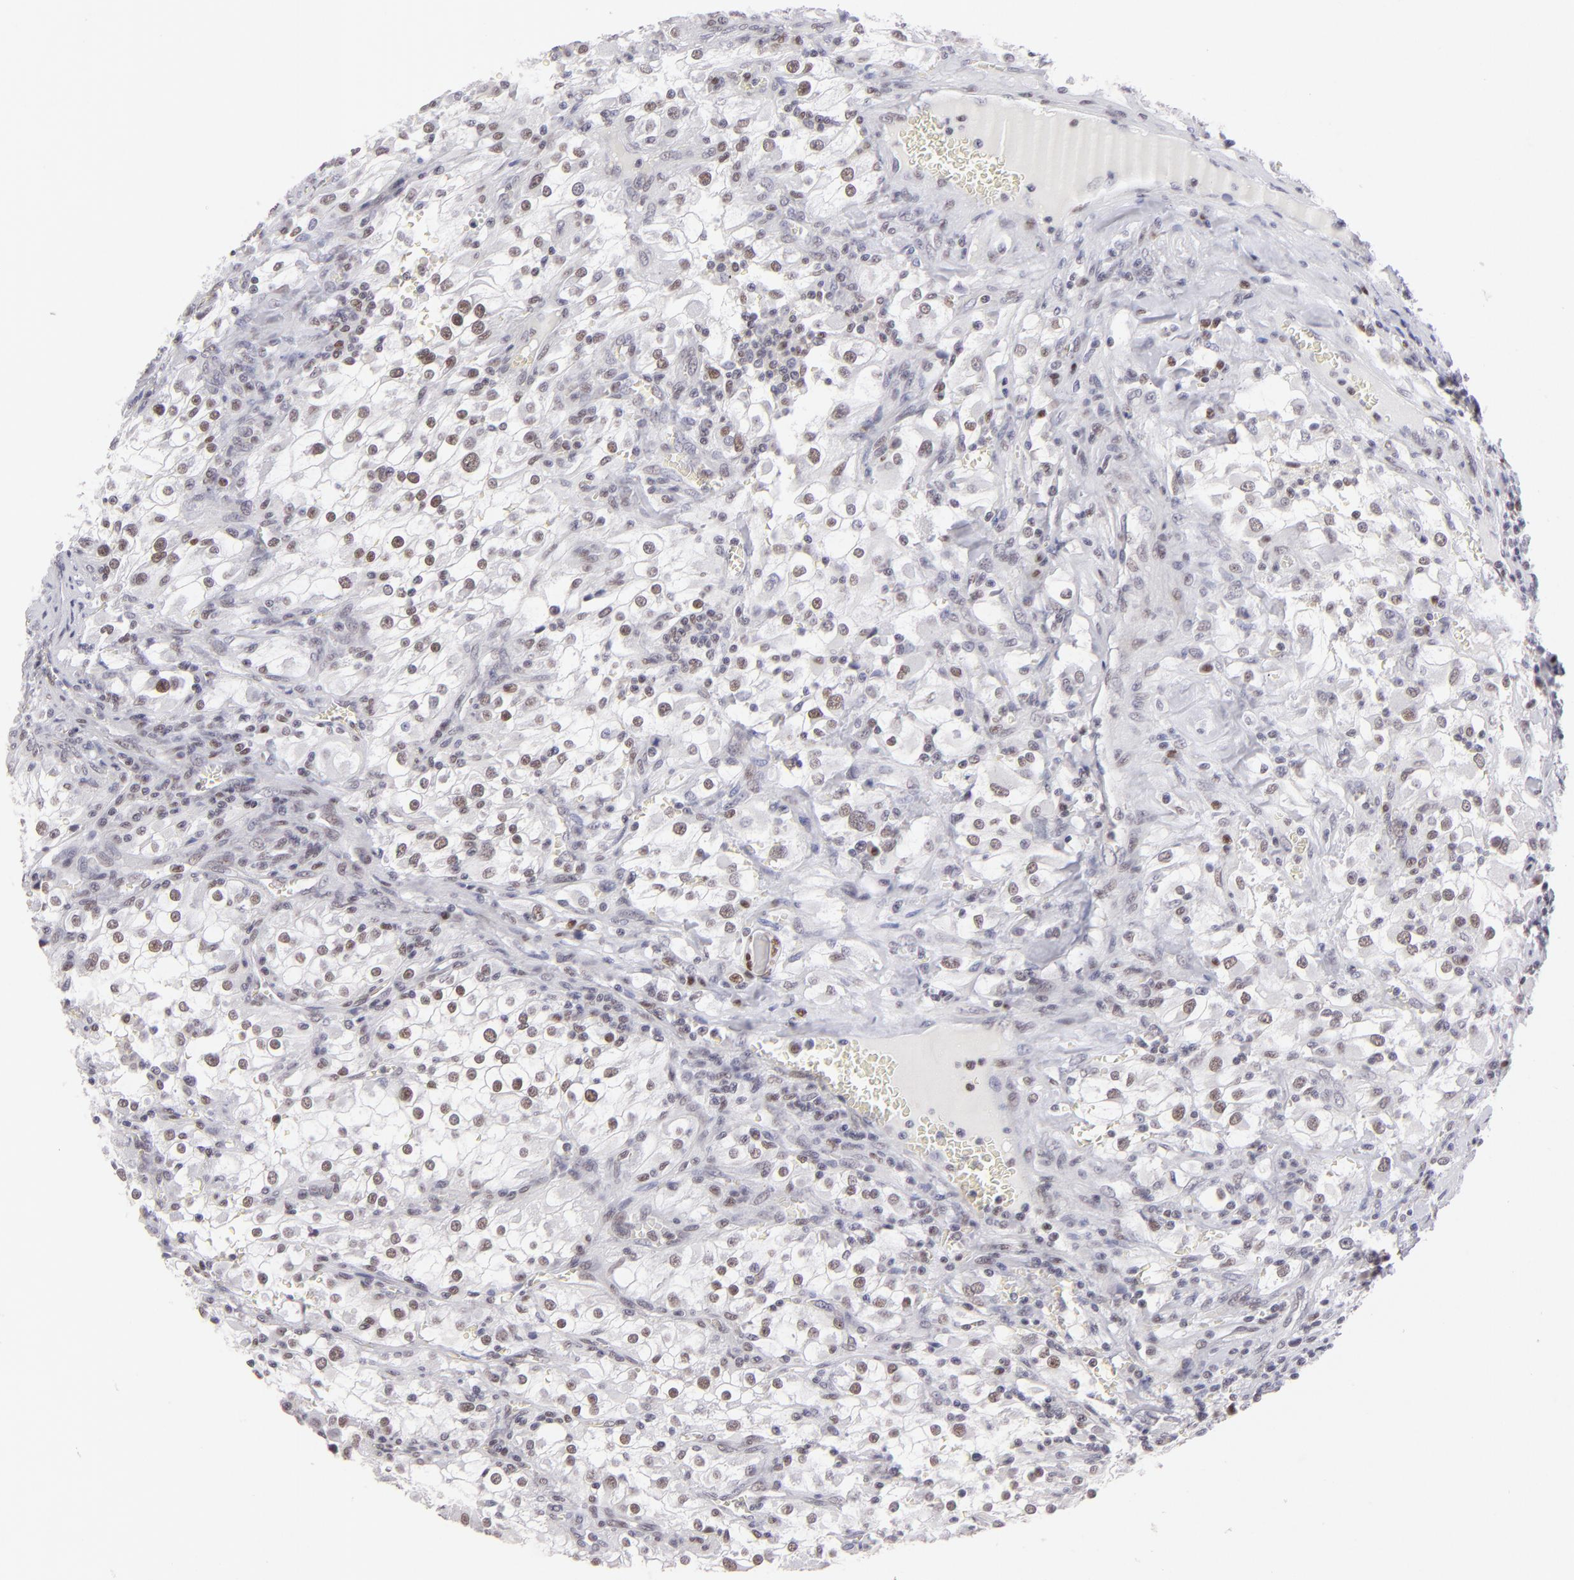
{"staining": {"intensity": "negative", "quantity": "none", "location": "none"}, "tissue": "renal cancer", "cell_type": "Tumor cells", "image_type": "cancer", "snomed": [{"axis": "morphology", "description": "Adenocarcinoma, NOS"}, {"axis": "topography", "description": "Kidney"}], "caption": "Photomicrograph shows no protein staining in tumor cells of renal adenocarcinoma tissue.", "gene": "POU2F1", "patient": {"sex": "female", "age": 52}}